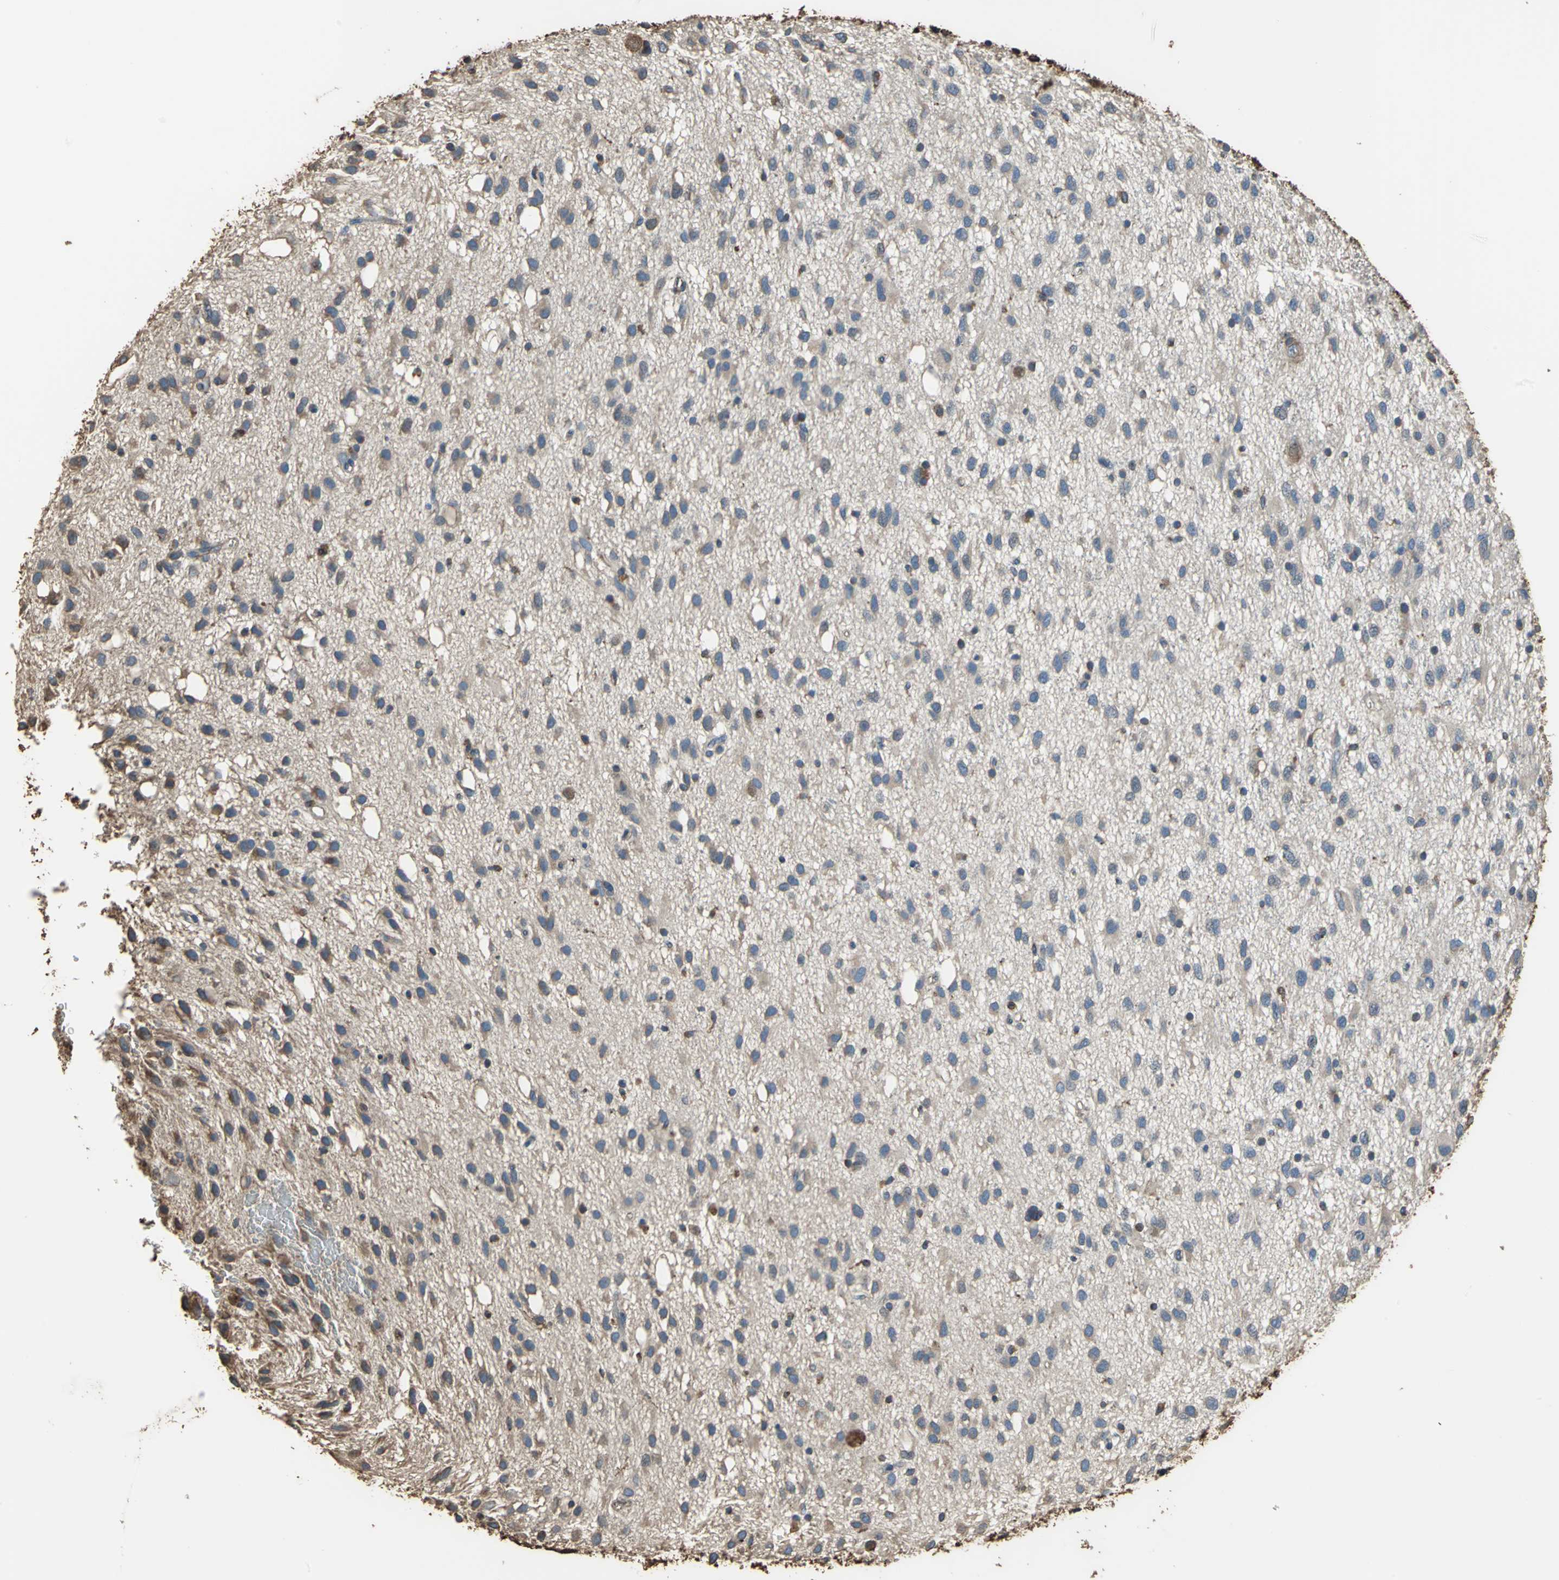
{"staining": {"intensity": "moderate", "quantity": ">75%", "location": "cytoplasmic/membranous"}, "tissue": "glioma", "cell_type": "Tumor cells", "image_type": "cancer", "snomed": [{"axis": "morphology", "description": "Glioma, malignant, Low grade"}, {"axis": "topography", "description": "Brain"}], "caption": "Immunohistochemical staining of human glioma demonstrates medium levels of moderate cytoplasmic/membranous staining in about >75% of tumor cells.", "gene": "GPANK1", "patient": {"sex": "male", "age": 77}}